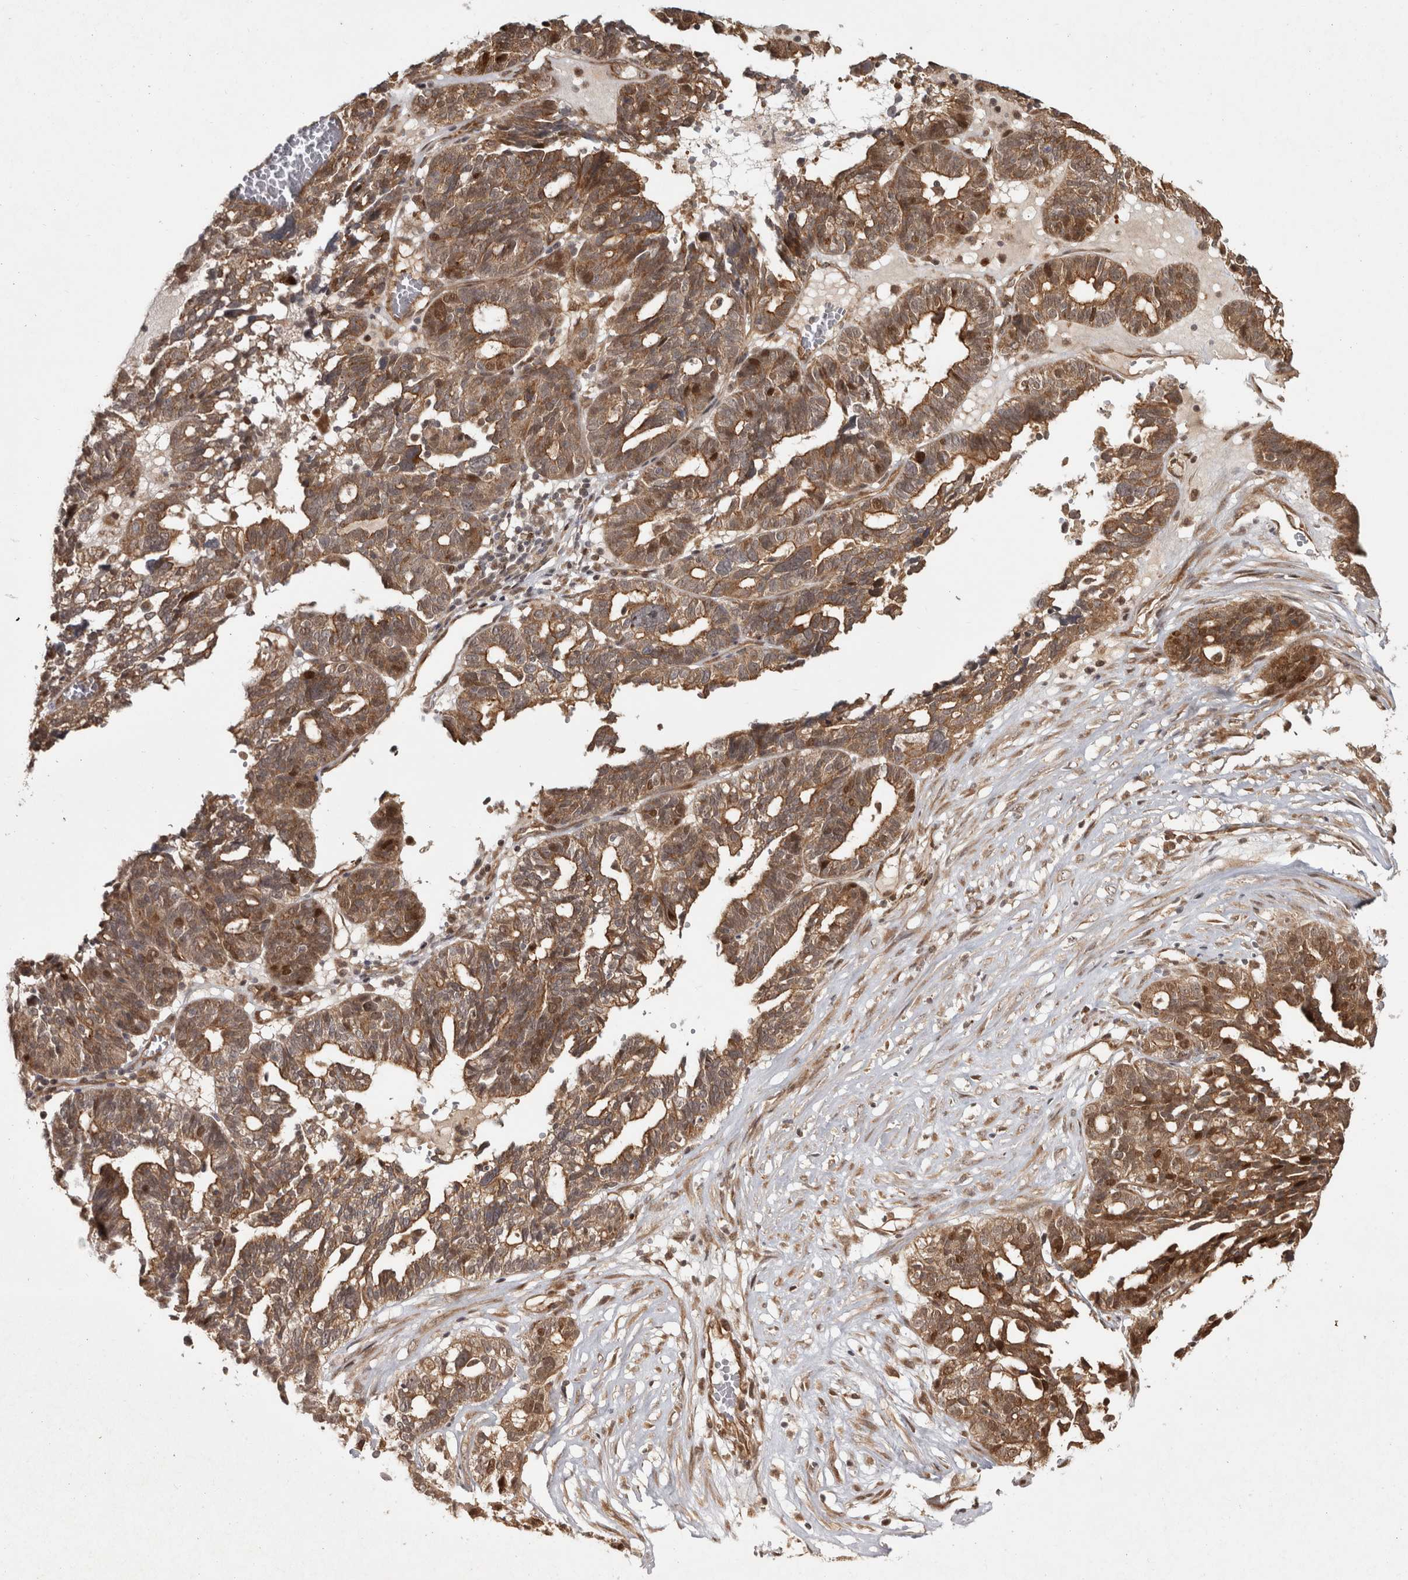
{"staining": {"intensity": "moderate", "quantity": ">75%", "location": "cytoplasmic/membranous,nuclear"}, "tissue": "ovarian cancer", "cell_type": "Tumor cells", "image_type": "cancer", "snomed": [{"axis": "morphology", "description": "Cystadenocarcinoma, serous, NOS"}, {"axis": "topography", "description": "Ovary"}], "caption": "Immunohistochemical staining of human ovarian serous cystadenocarcinoma reveals moderate cytoplasmic/membranous and nuclear protein expression in approximately >75% of tumor cells. Ihc stains the protein of interest in brown and the nuclei are stained blue.", "gene": "CAMSAP2", "patient": {"sex": "female", "age": 59}}